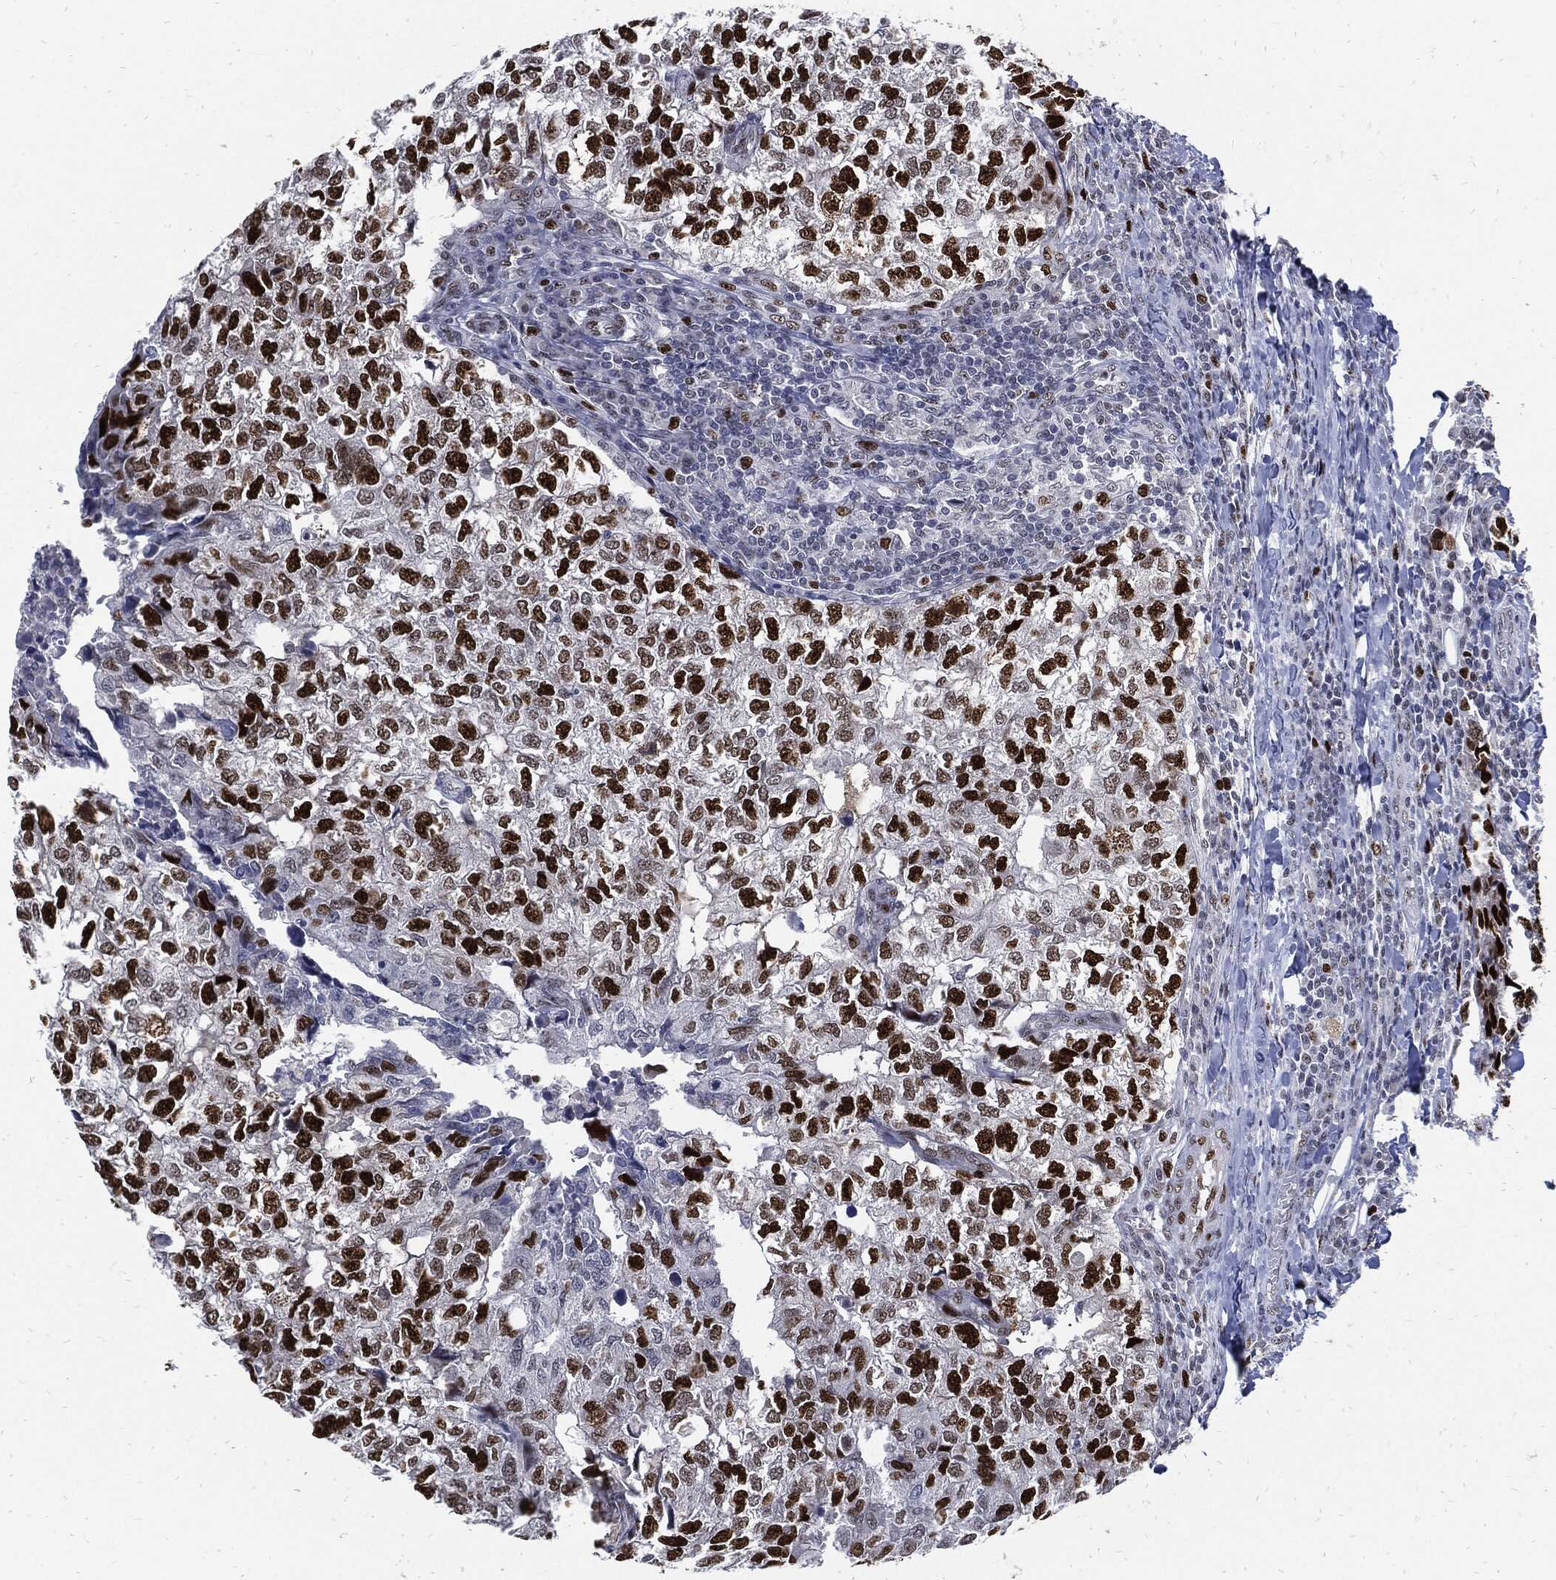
{"staining": {"intensity": "strong", "quantity": ">75%", "location": "nuclear"}, "tissue": "breast cancer", "cell_type": "Tumor cells", "image_type": "cancer", "snomed": [{"axis": "morphology", "description": "Duct carcinoma"}, {"axis": "topography", "description": "Breast"}], "caption": "A brown stain labels strong nuclear staining of a protein in human breast cancer (intraductal carcinoma) tumor cells. (Stains: DAB in brown, nuclei in blue, Microscopy: brightfield microscopy at high magnification).", "gene": "NBN", "patient": {"sex": "female", "age": 30}}